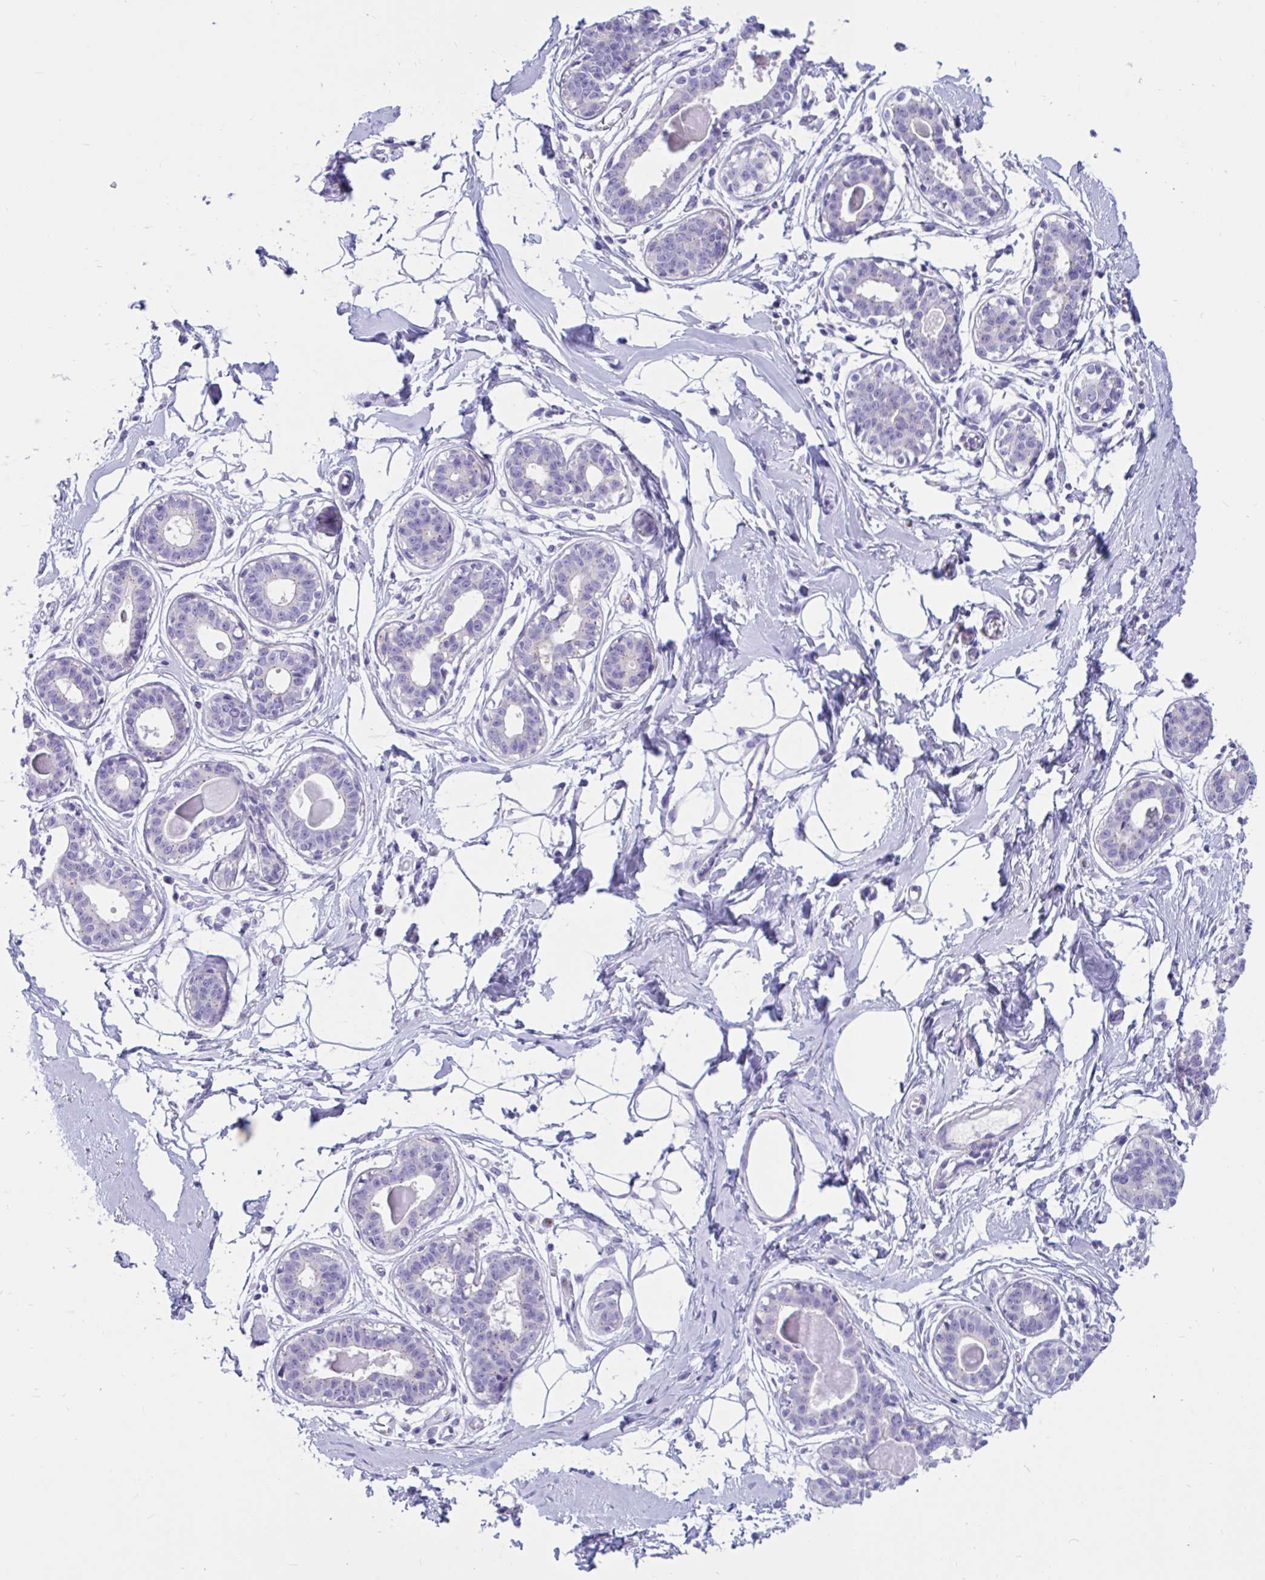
{"staining": {"intensity": "negative", "quantity": "none", "location": "none"}, "tissue": "breast", "cell_type": "Adipocytes", "image_type": "normal", "snomed": [{"axis": "morphology", "description": "Normal tissue, NOS"}, {"axis": "topography", "description": "Breast"}], "caption": "The immunohistochemistry histopathology image has no significant positivity in adipocytes of breast.", "gene": "RNASE3", "patient": {"sex": "female", "age": 45}}